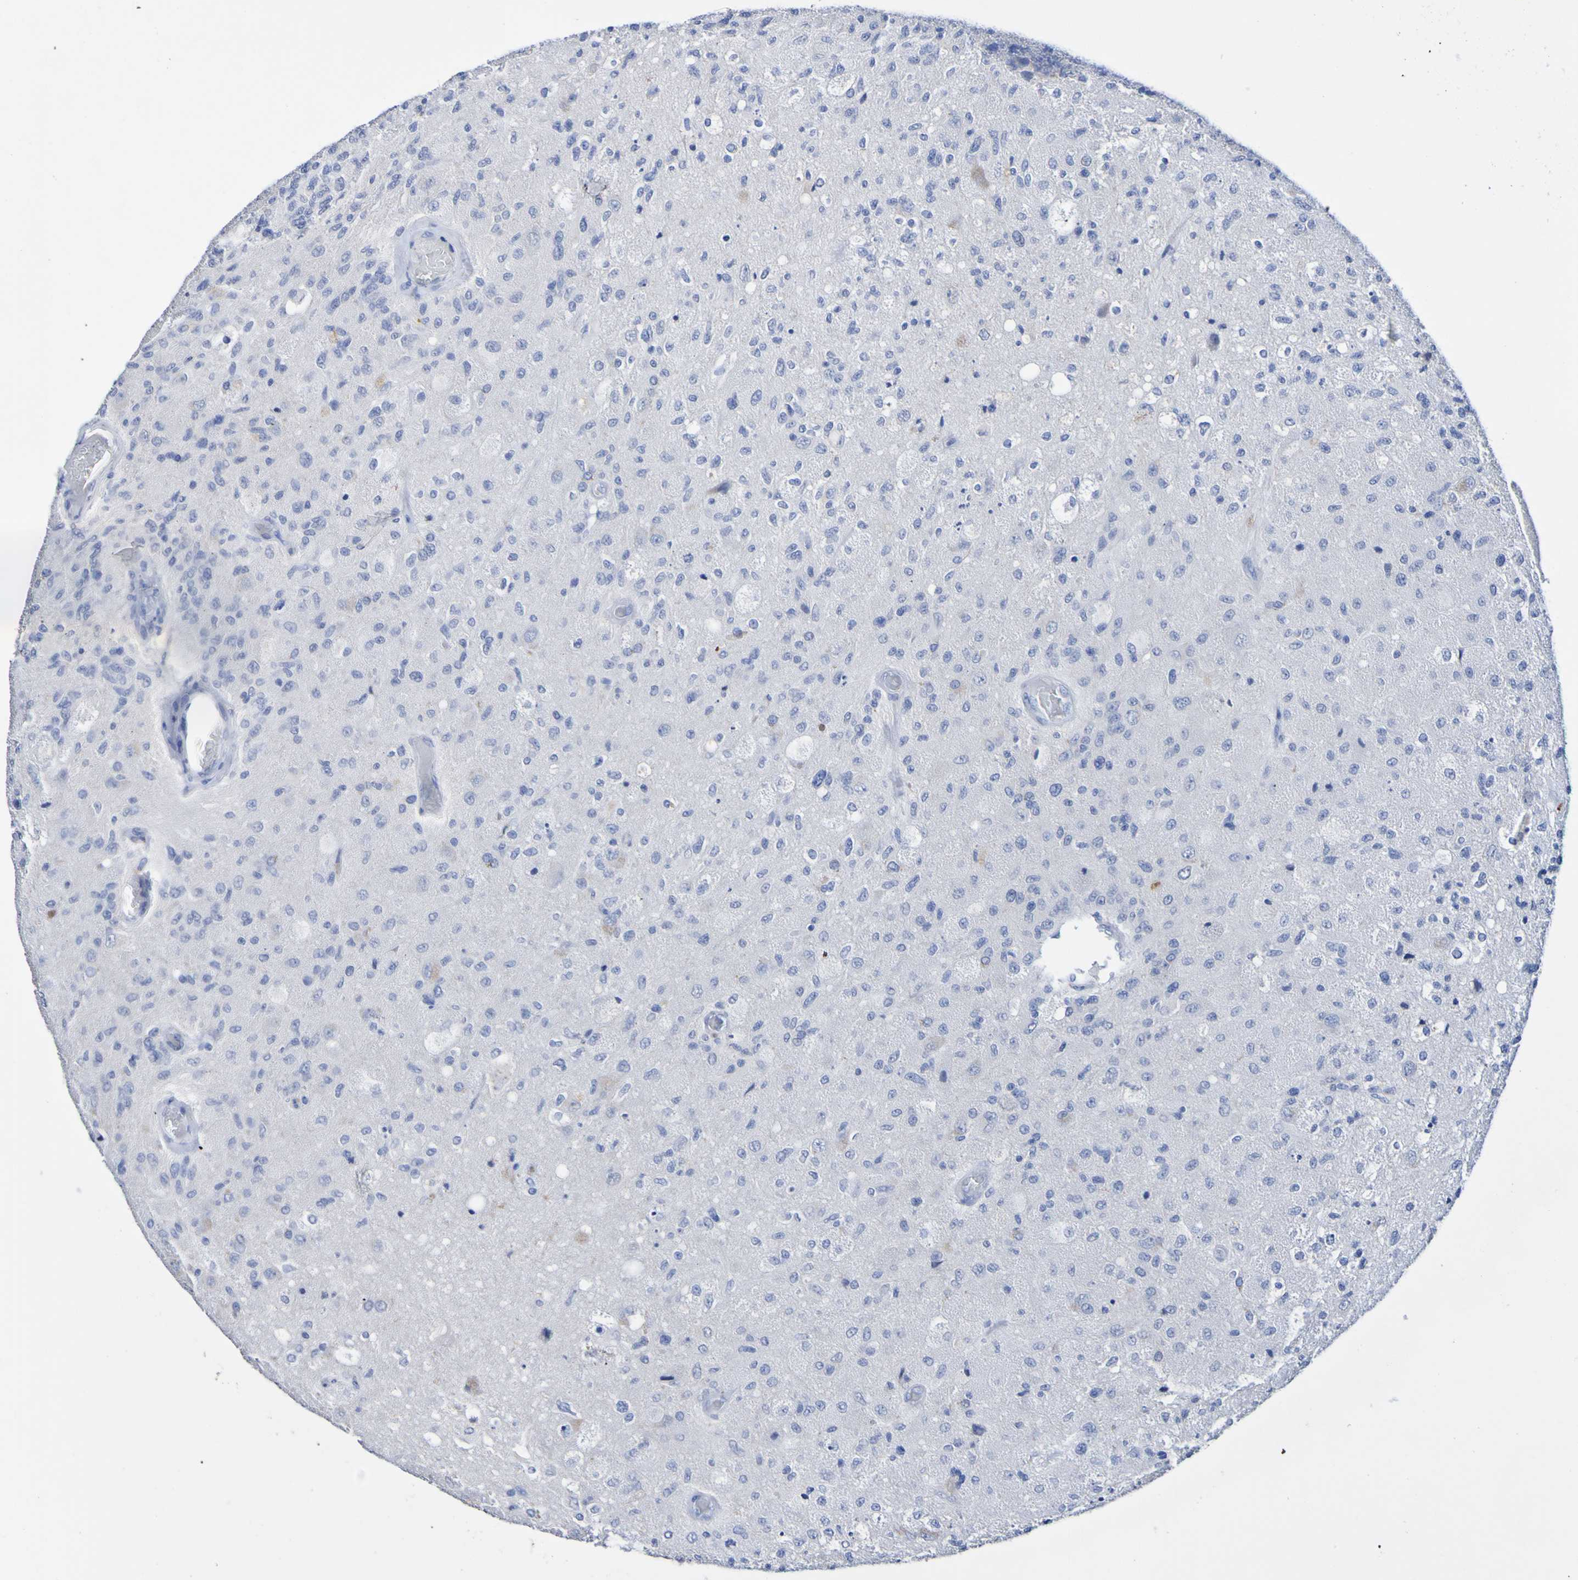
{"staining": {"intensity": "negative", "quantity": "none", "location": "none"}, "tissue": "glioma", "cell_type": "Tumor cells", "image_type": "cancer", "snomed": [{"axis": "morphology", "description": "Normal tissue, NOS"}, {"axis": "morphology", "description": "Glioma, malignant, High grade"}, {"axis": "topography", "description": "Cerebral cortex"}], "caption": "Malignant glioma (high-grade) was stained to show a protein in brown. There is no significant staining in tumor cells.", "gene": "SGCB", "patient": {"sex": "male", "age": 77}}